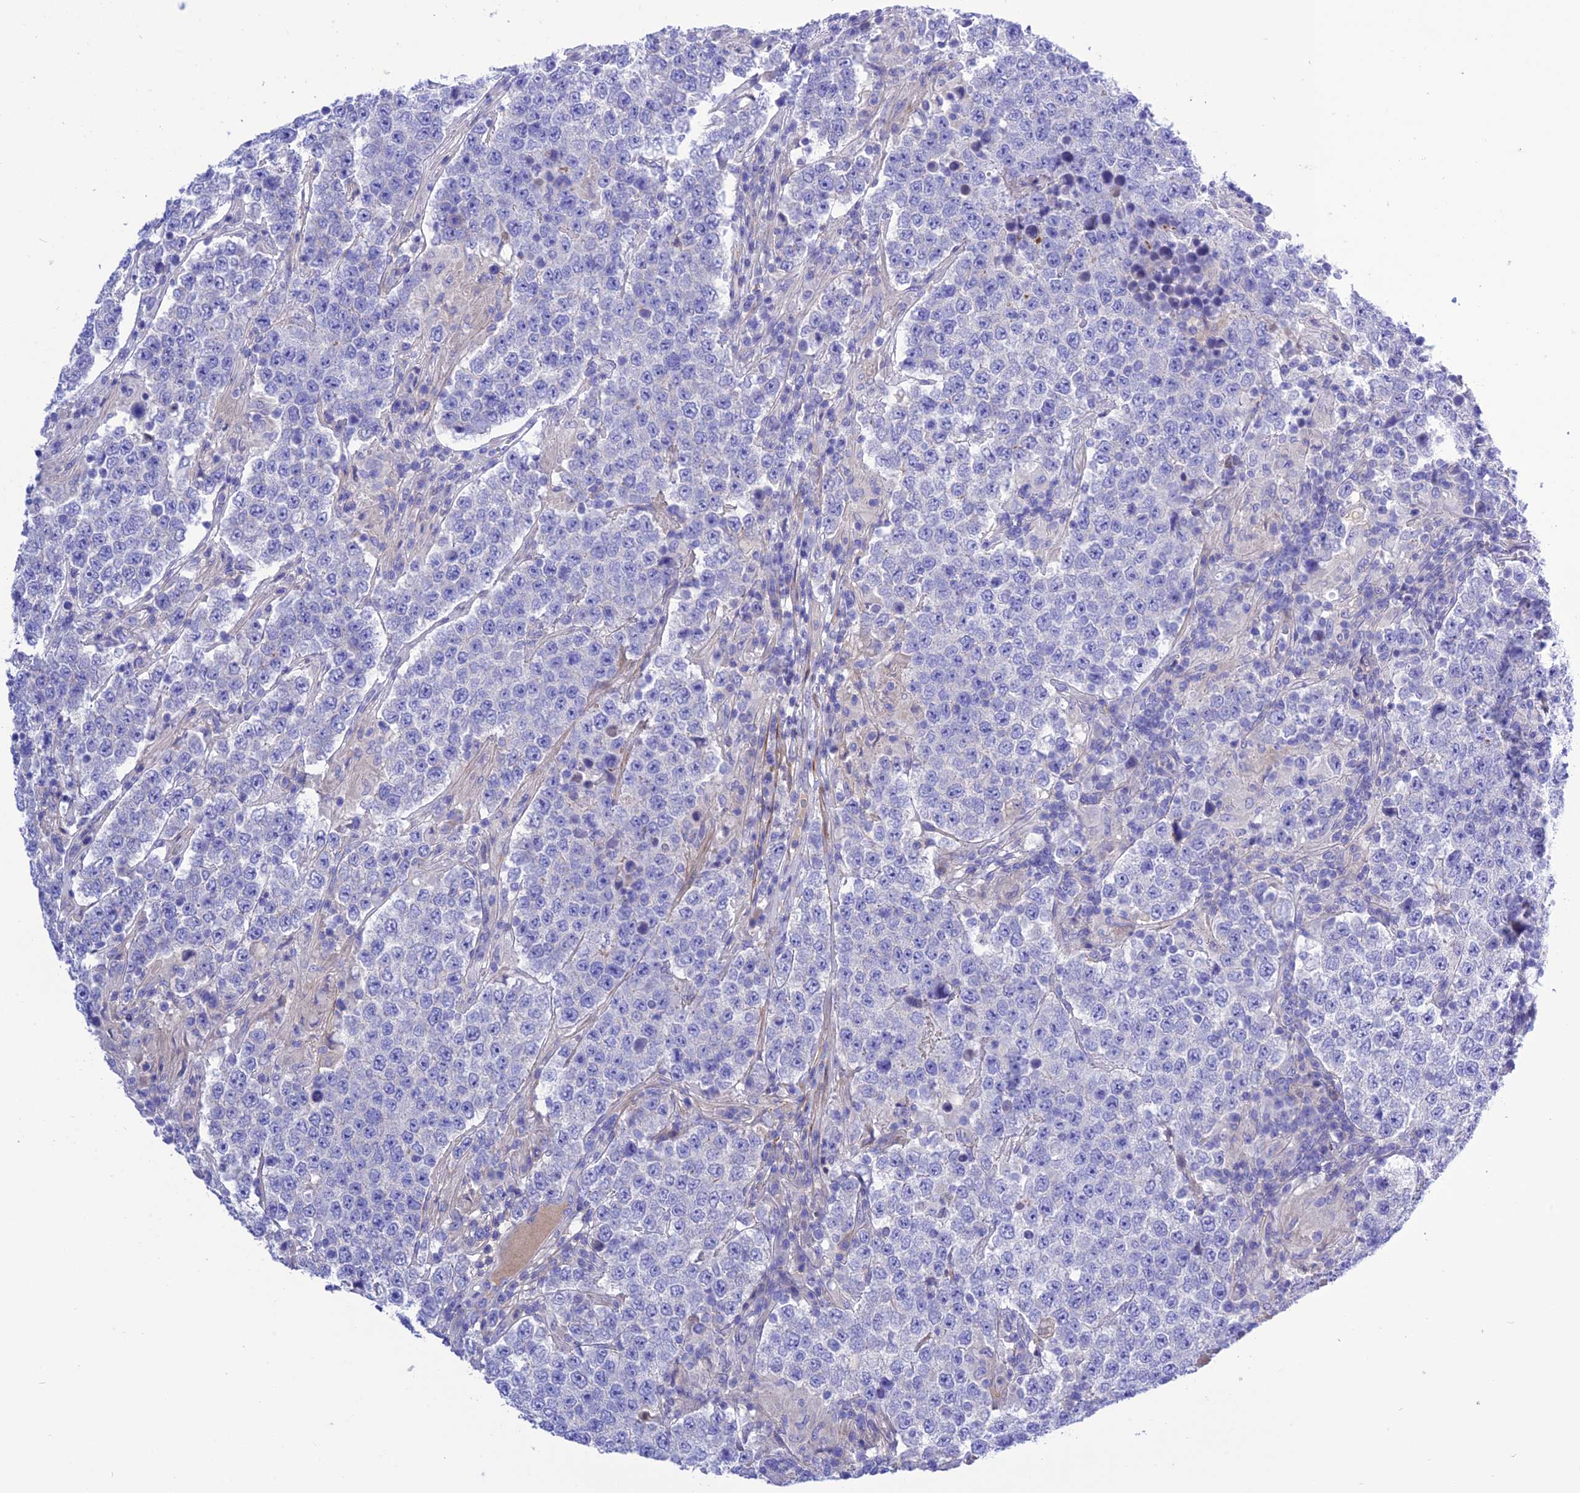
{"staining": {"intensity": "negative", "quantity": "none", "location": "none"}, "tissue": "testis cancer", "cell_type": "Tumor cells", "image_type": "cancer", "snomed": [{"axis": "morphology", "description": "Normal tissue, NOS"}, {"axis": "morphology", "description": "Urothelial carcinoma, High grade"}, {"axis": "morphology", "description": "Seminoma, NOS"}, {"axis": "morphology", "description": "Carcinoma, Embryonal, NOS"}, {"axis": "topography", "description": "Urinary bladder"}, {"axis": "topography", "description": "Testis"}], "caption": "The histopathology image demonstrates no significant expression in tumor cells of high-grade urothelial carcinoma (testis).", "gene": "FRA10AC1", "patient": {"sex": "male", "age": 41}}